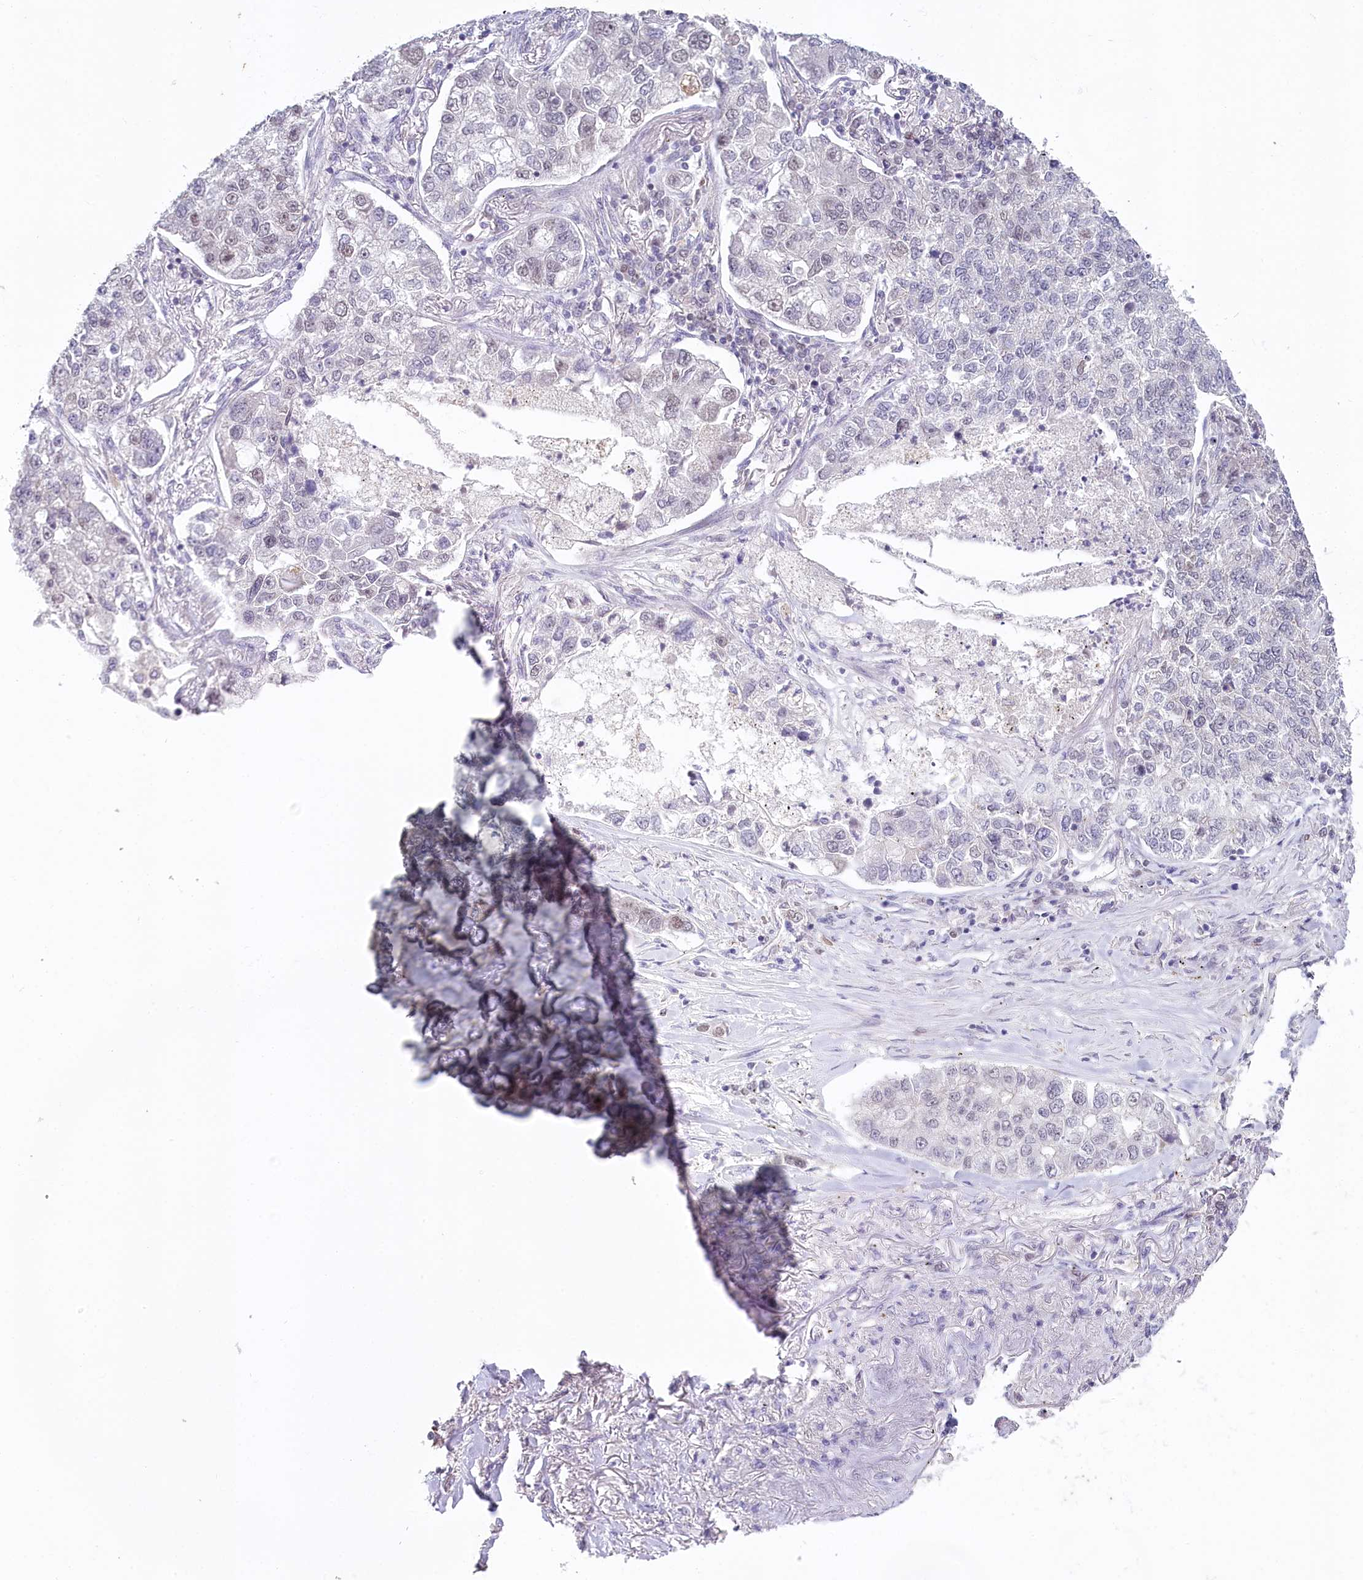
{"staining": {"intensity": "weak", "quantity": "<25%", "location": "nuclear"}, "tissue": "lung cancer", "cell_type": "Tumor cells", "image_type": "cancer", "snomed": [{"axis": "morphology", "description": "Adenocarcinoma, NOS"}, {"axis": "topography", "description": "Lung"}], "caption": "An IHC image of lung cancer (adenocarcinoma) is shown. There is no staining in tumor cells of lung cancer (adenocarcinoma).", "gene": "AMTN", "patient": {"sex": "male", "age": 49}}